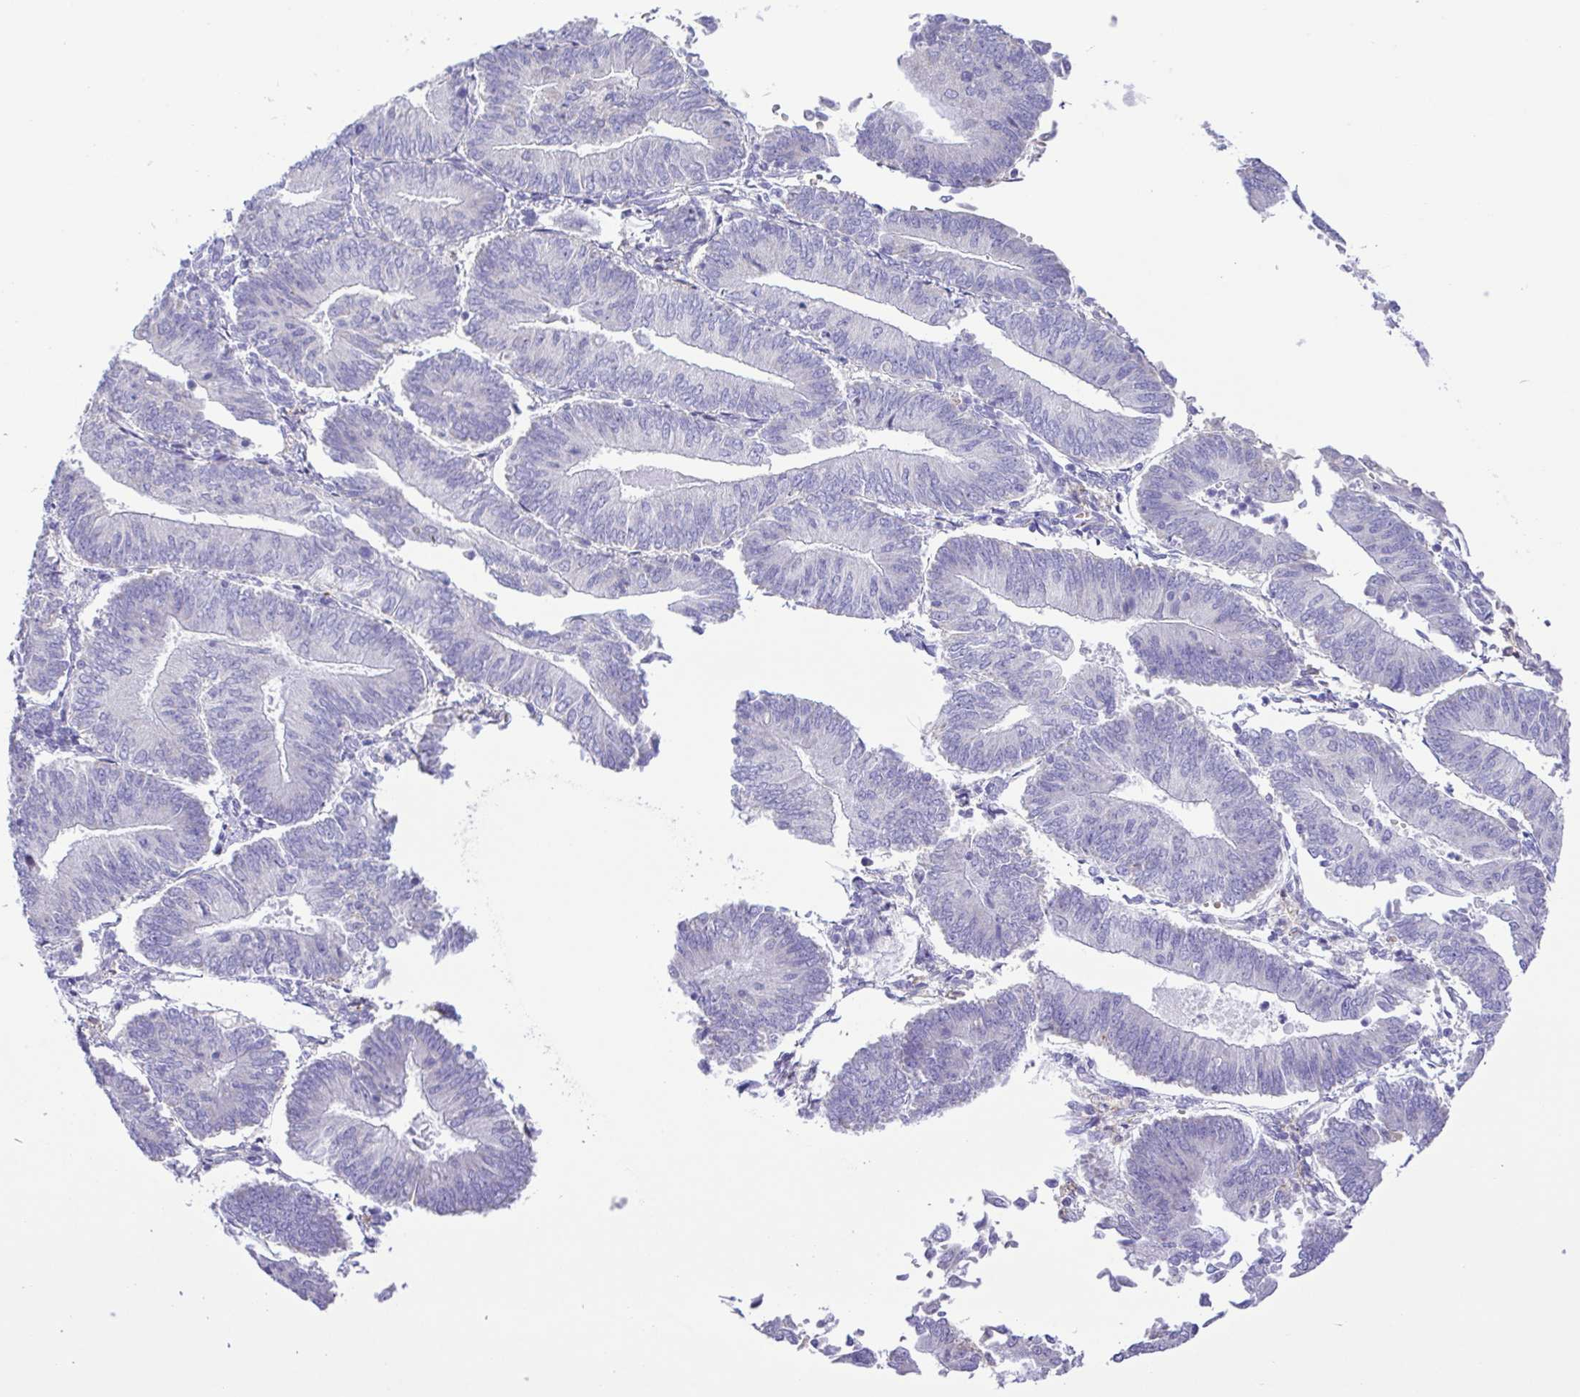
{"staining": {"intensity": "negative", "quantity": "none", "location": "none"}, "tissue": "endometrial cancer", "cell_type": "Tumor cells", "image_type": "cancer", "snomed": [{"axis": "morphology", "description": "Adenocarcinoma, NOS"}, {"axis": "topography", "description": "Endometrium"}], "caption": "IHC image of neoplastic tissue: endometrial cancer stained with DAB (3,3'-diaminobenzidine) exhibits no significant protein expression in tumor cells.", "gene": "CD72", "patient": {"sex": "female", "age": 65}}